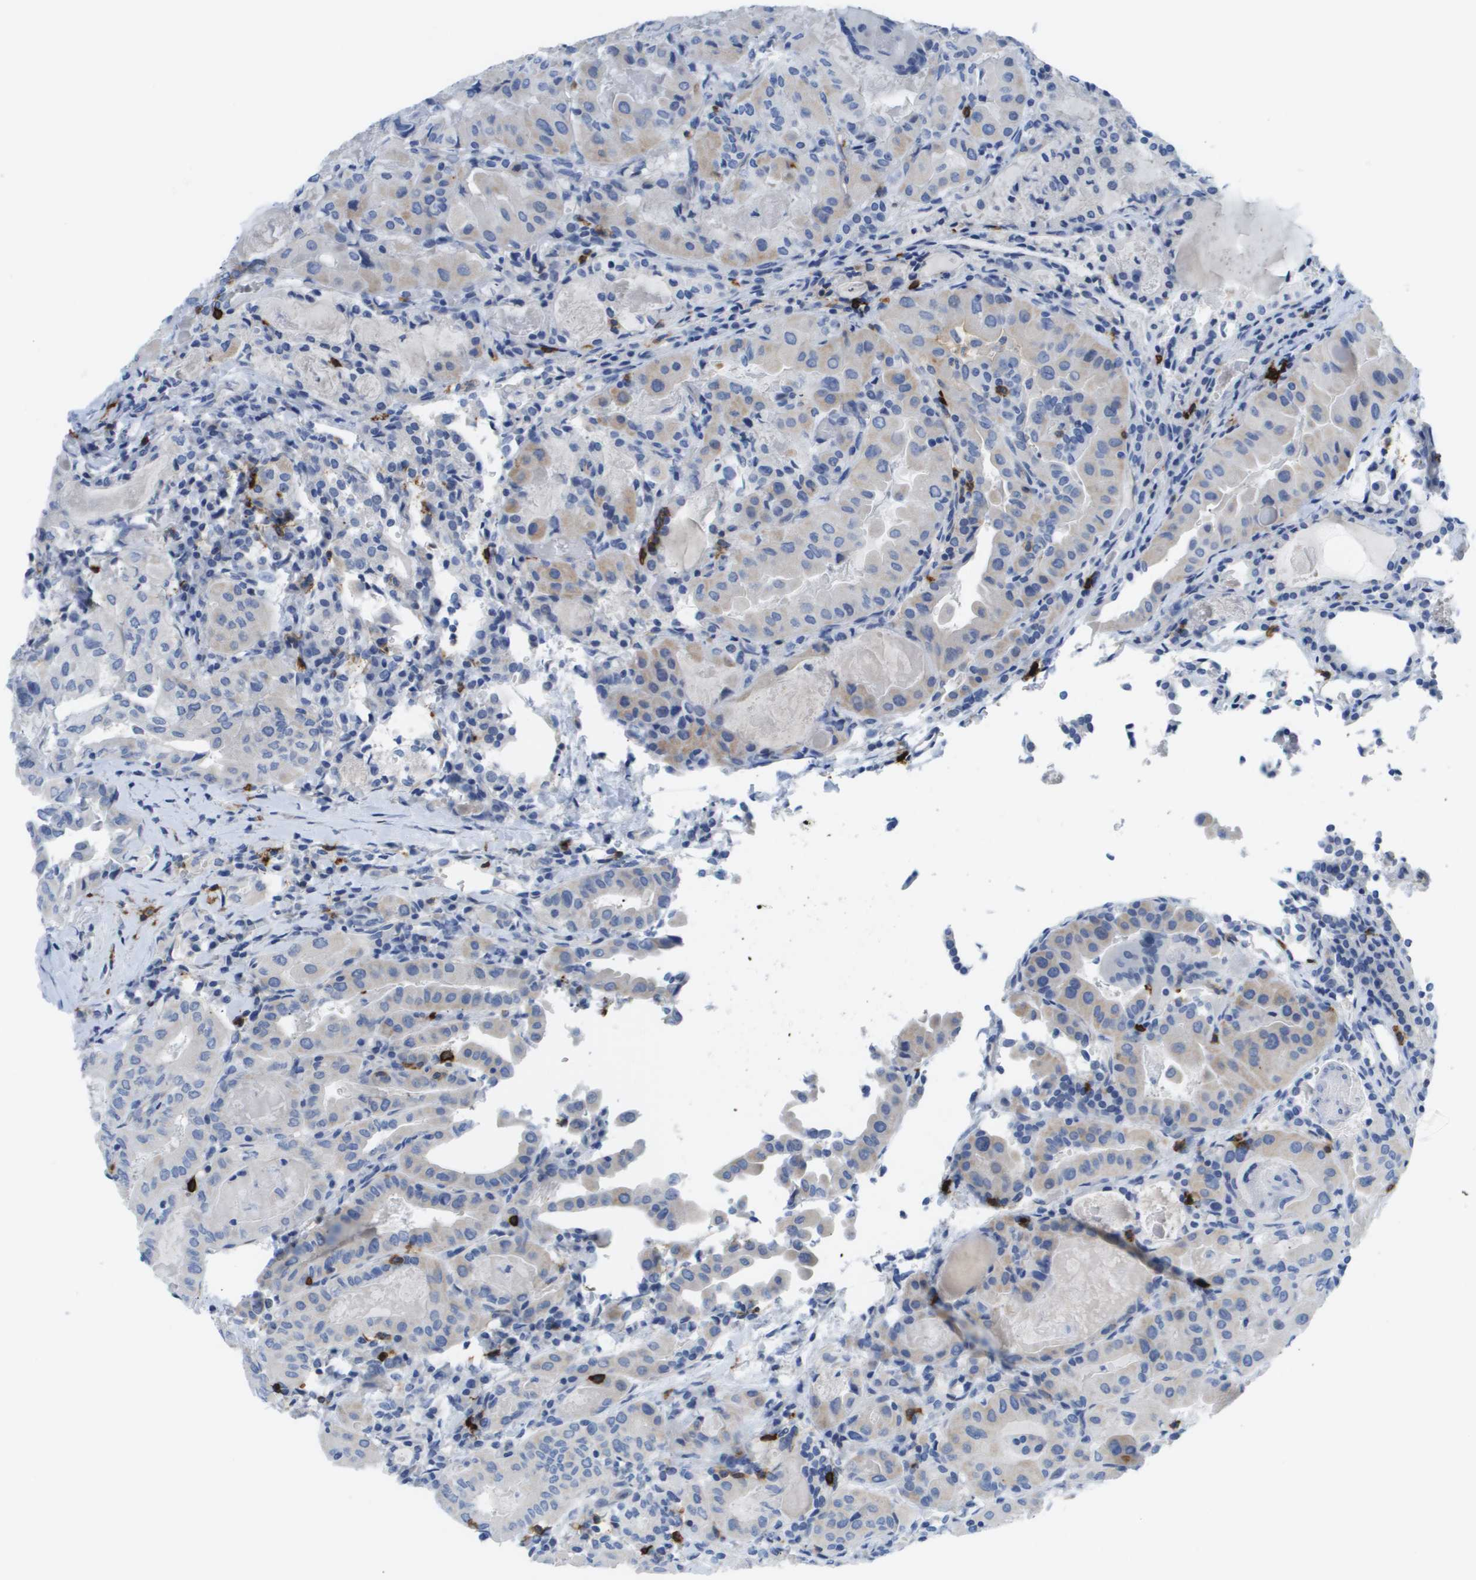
{"staining": {"intensity": "weak", "quantity": "<25%", "location": "cytoplasmic/membranous"}, "tissue": "thyroid cancer", "cell_type": "Tumor cells", "image_type": "cancer", "snomed": [{"axis": "morphology", "description": "Papillary adenocarcinoma, NOS"}, {"axis": "topography", "description": "Thyroid gland"}], "caption": "Micrograph shows no significant protein expression in tumor cells of thyroid cancer.", "gene": "MS4A1", "patient": {"sex": "female", "age": 42}}